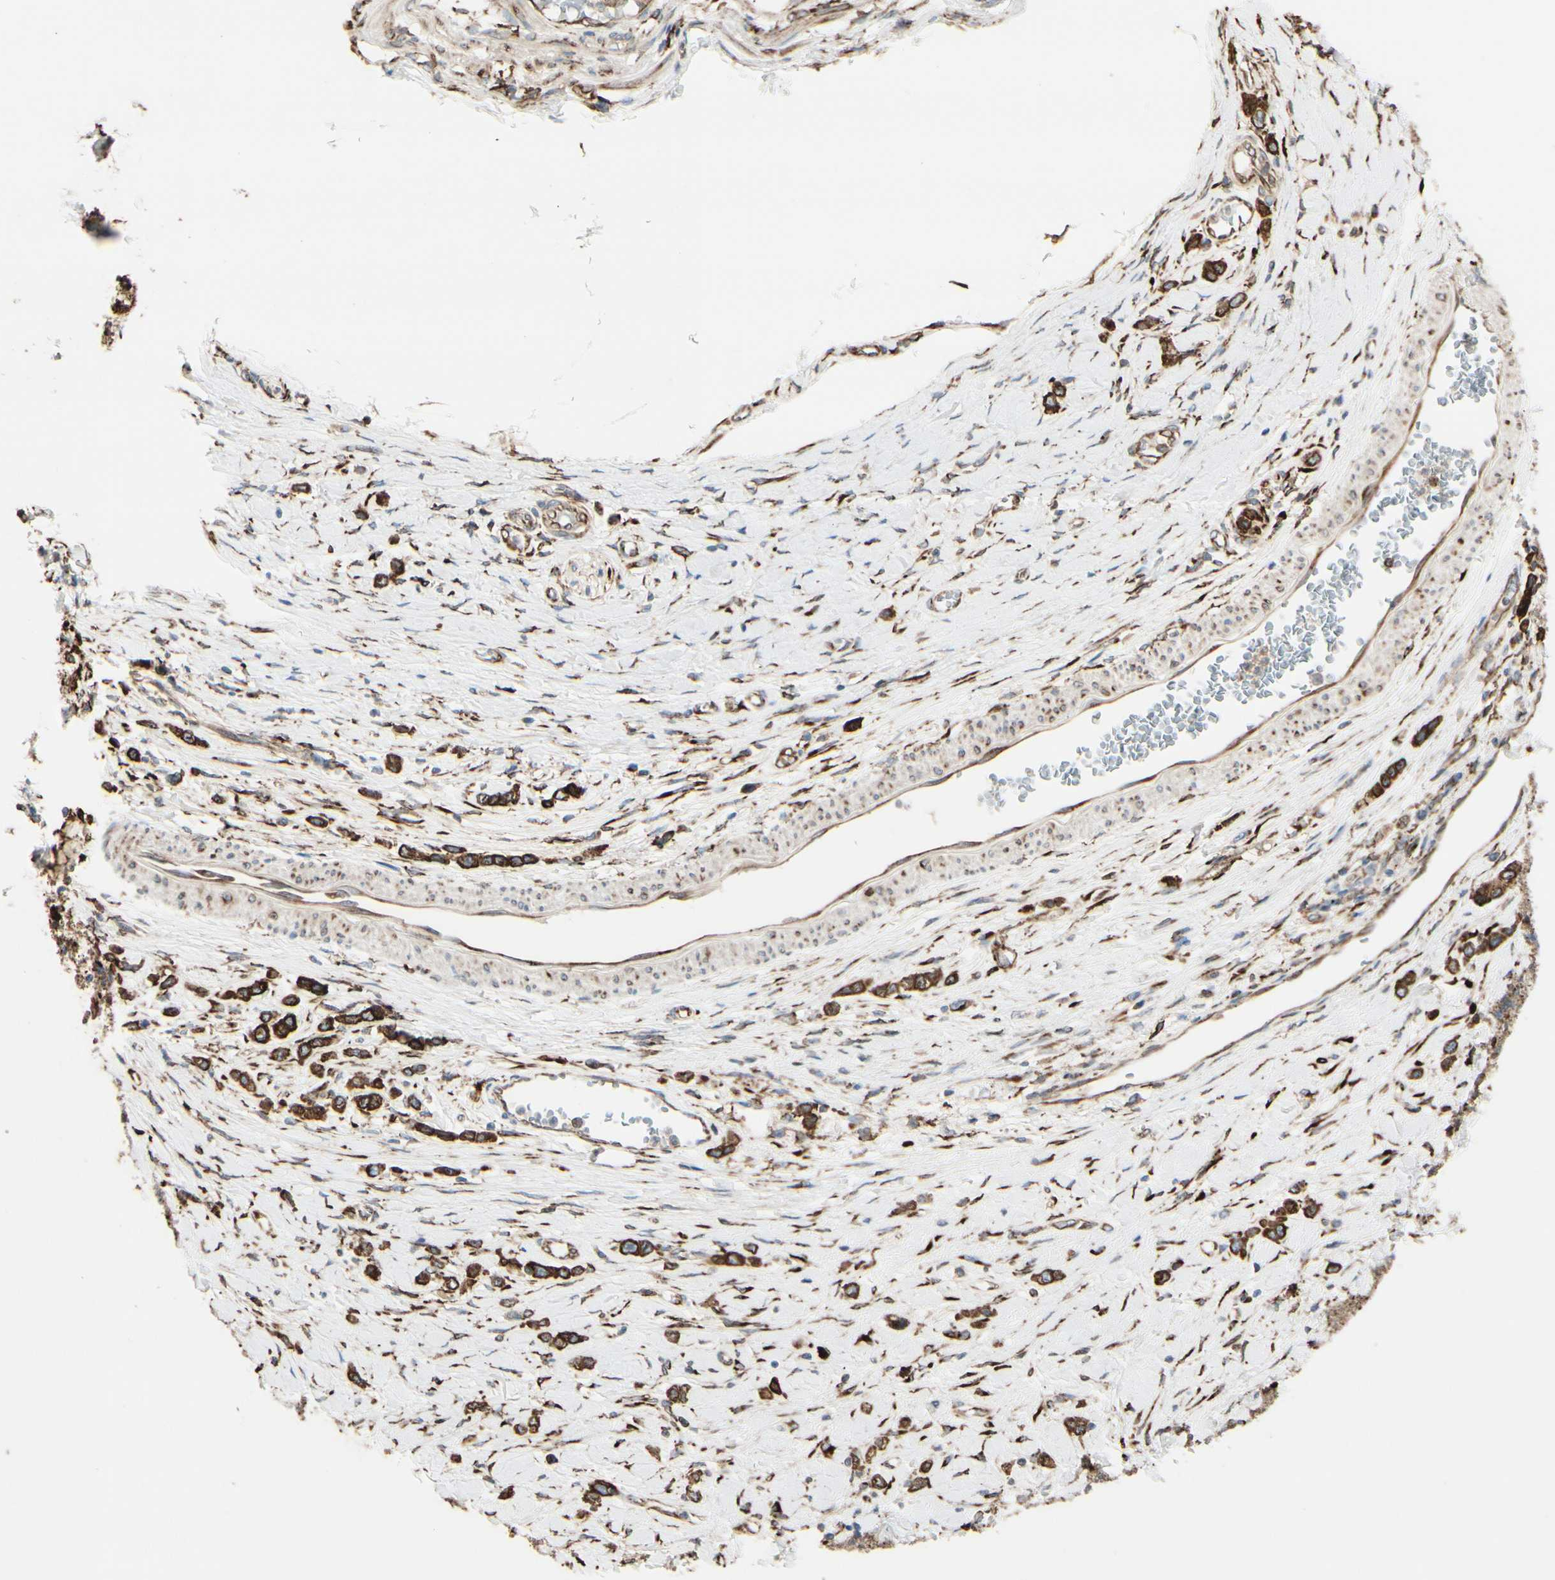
{"staining": {"intensity": "strong", "quantity": ">75%", "location": "cytoplasmic/membranous"}, "tissue": "stomach cancer", "cell_type": "Tumor cells", "image_type": "cancer", "snomed": [{"axis": "morphology", "description": "Normal tissue, NOS"}, {"axis": "morphology", "description": "Adenocarcinoma, NOS"}, {"axis": "topography", "description": "Stomach, upper"}, {"axis": "topography", "description": "Stomach"}], "caption": "Immunohistochemical staining of human stomach adenocarcinoma displays high levels of strong cytoplasmic/membranous positivity in about >75% of tumor cells.", "gene": "RRBP1", "patient": {"sex": "female", "age": 65}}